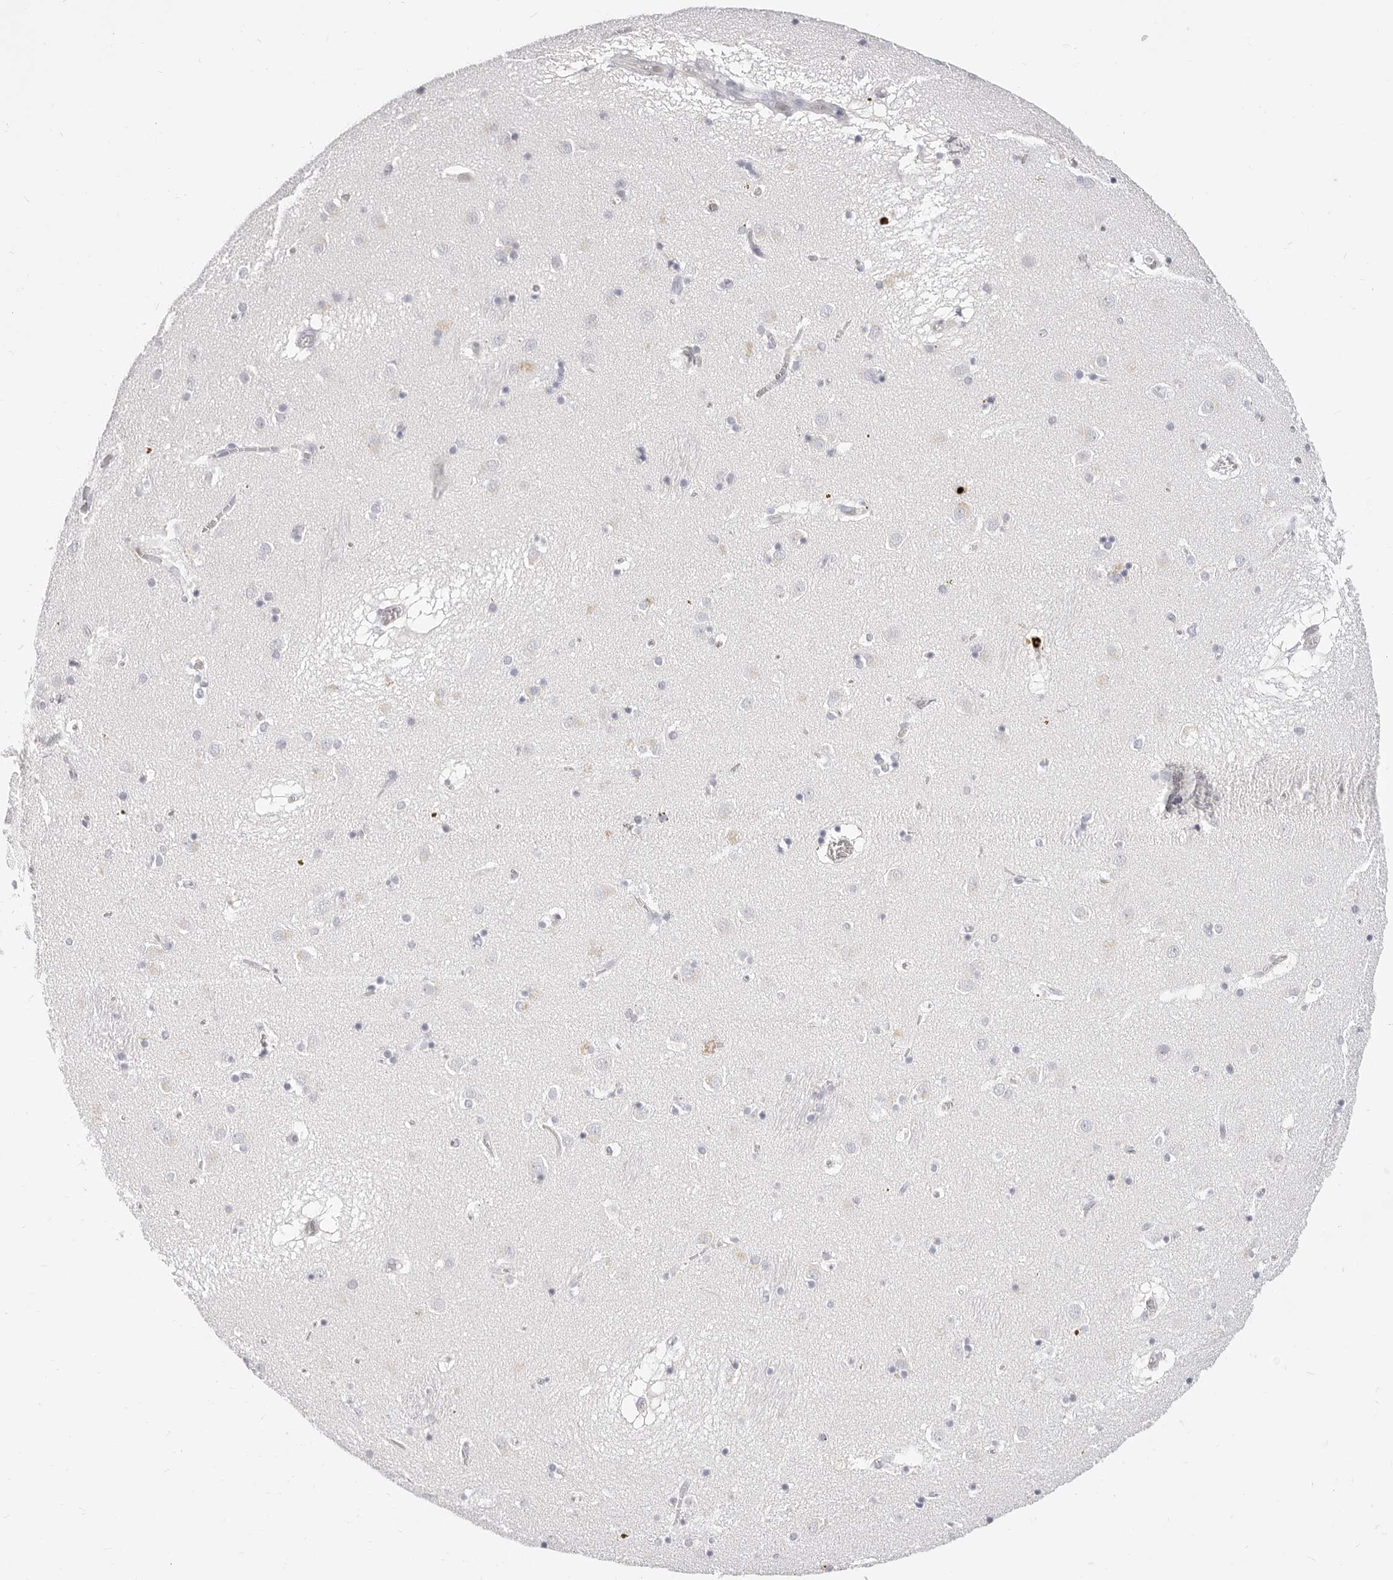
{"staining": {"intensity": "negative", "quantity": "none", "location": "none"}, "tissue": "caudate", "cell_type": "Glial cells", "image_type": "normal", "snomed": [{"axis": "morphology", "description": "Normal tissue, NOS"}, {"axis": "topography", "description": "Lateral ventricle wall"}], "caption": "Protein analysis of normal caudate reveals no significant positivity in glial cells. (DAB (3,3'-diaminobenzidine) immunohistochemistry (IHC), high magnification).", "gene": "CAMP", "patient": {"sex": "male", "age": 70}}